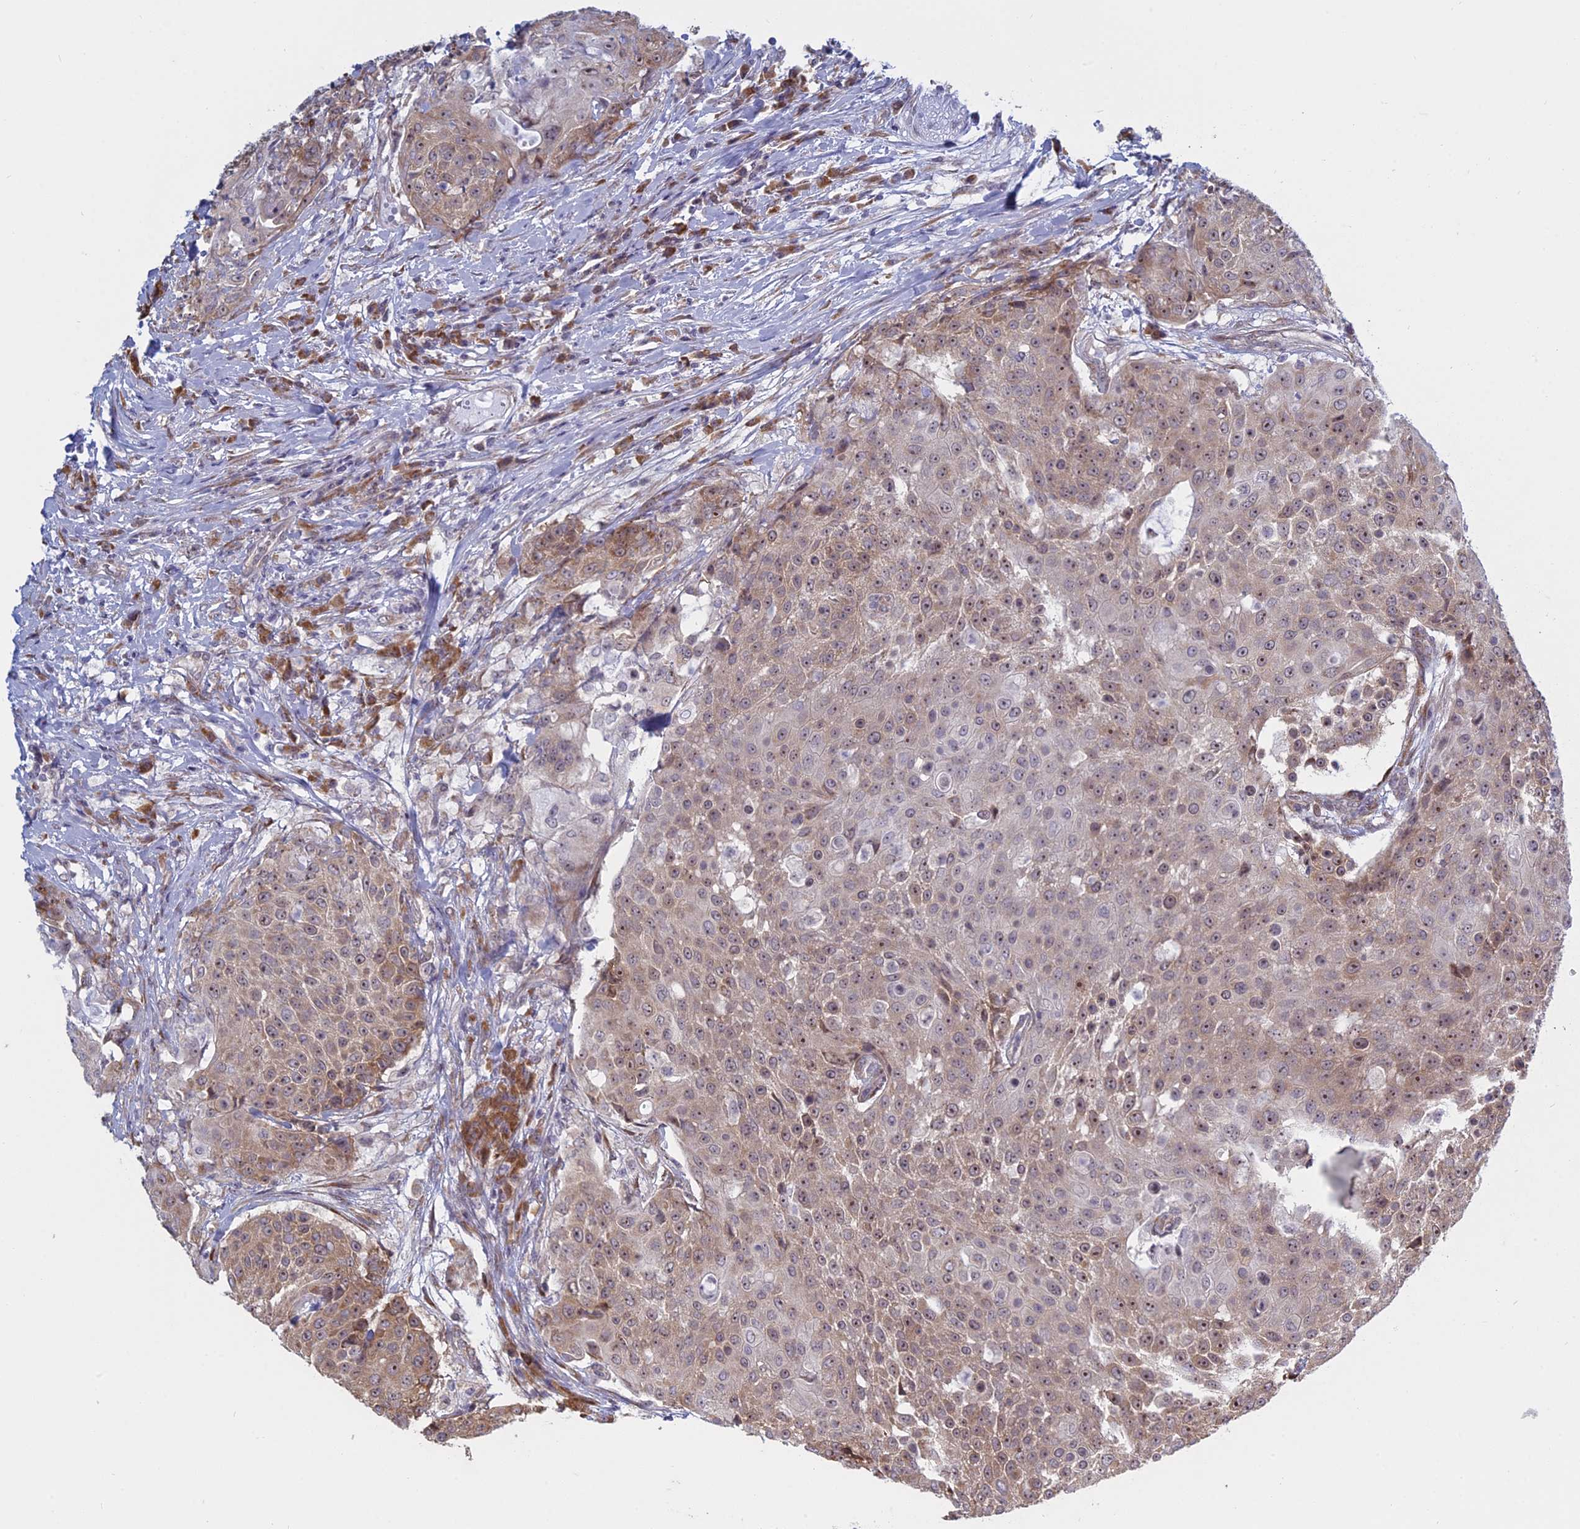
{"staining": {"intensity": "moderate", "quantity": "25%-75%", "location": "cytoplasmic/membranous,nuclear"}, "tissue": "urothelial cancer", "cell_type": "Tumor cells", "image_type": "cancer", "snomed": [{"axis": "morphology", "description": "Urothelial carcinoma, High grade"}, {"axis": "topography", "description": "Urinary bladder"}], "caption": "Tumor cells reveal medium levels of moderate cytoplasmic/membranous and nuclear positivity in about 25%-75% of cells in high-grade urothelial carcinoma. (brown staining indicates protein expression, while blue staining denotes nuclei).", "gene": "RPS19BP1", "patient": {"sex": "female", "age": 63}}